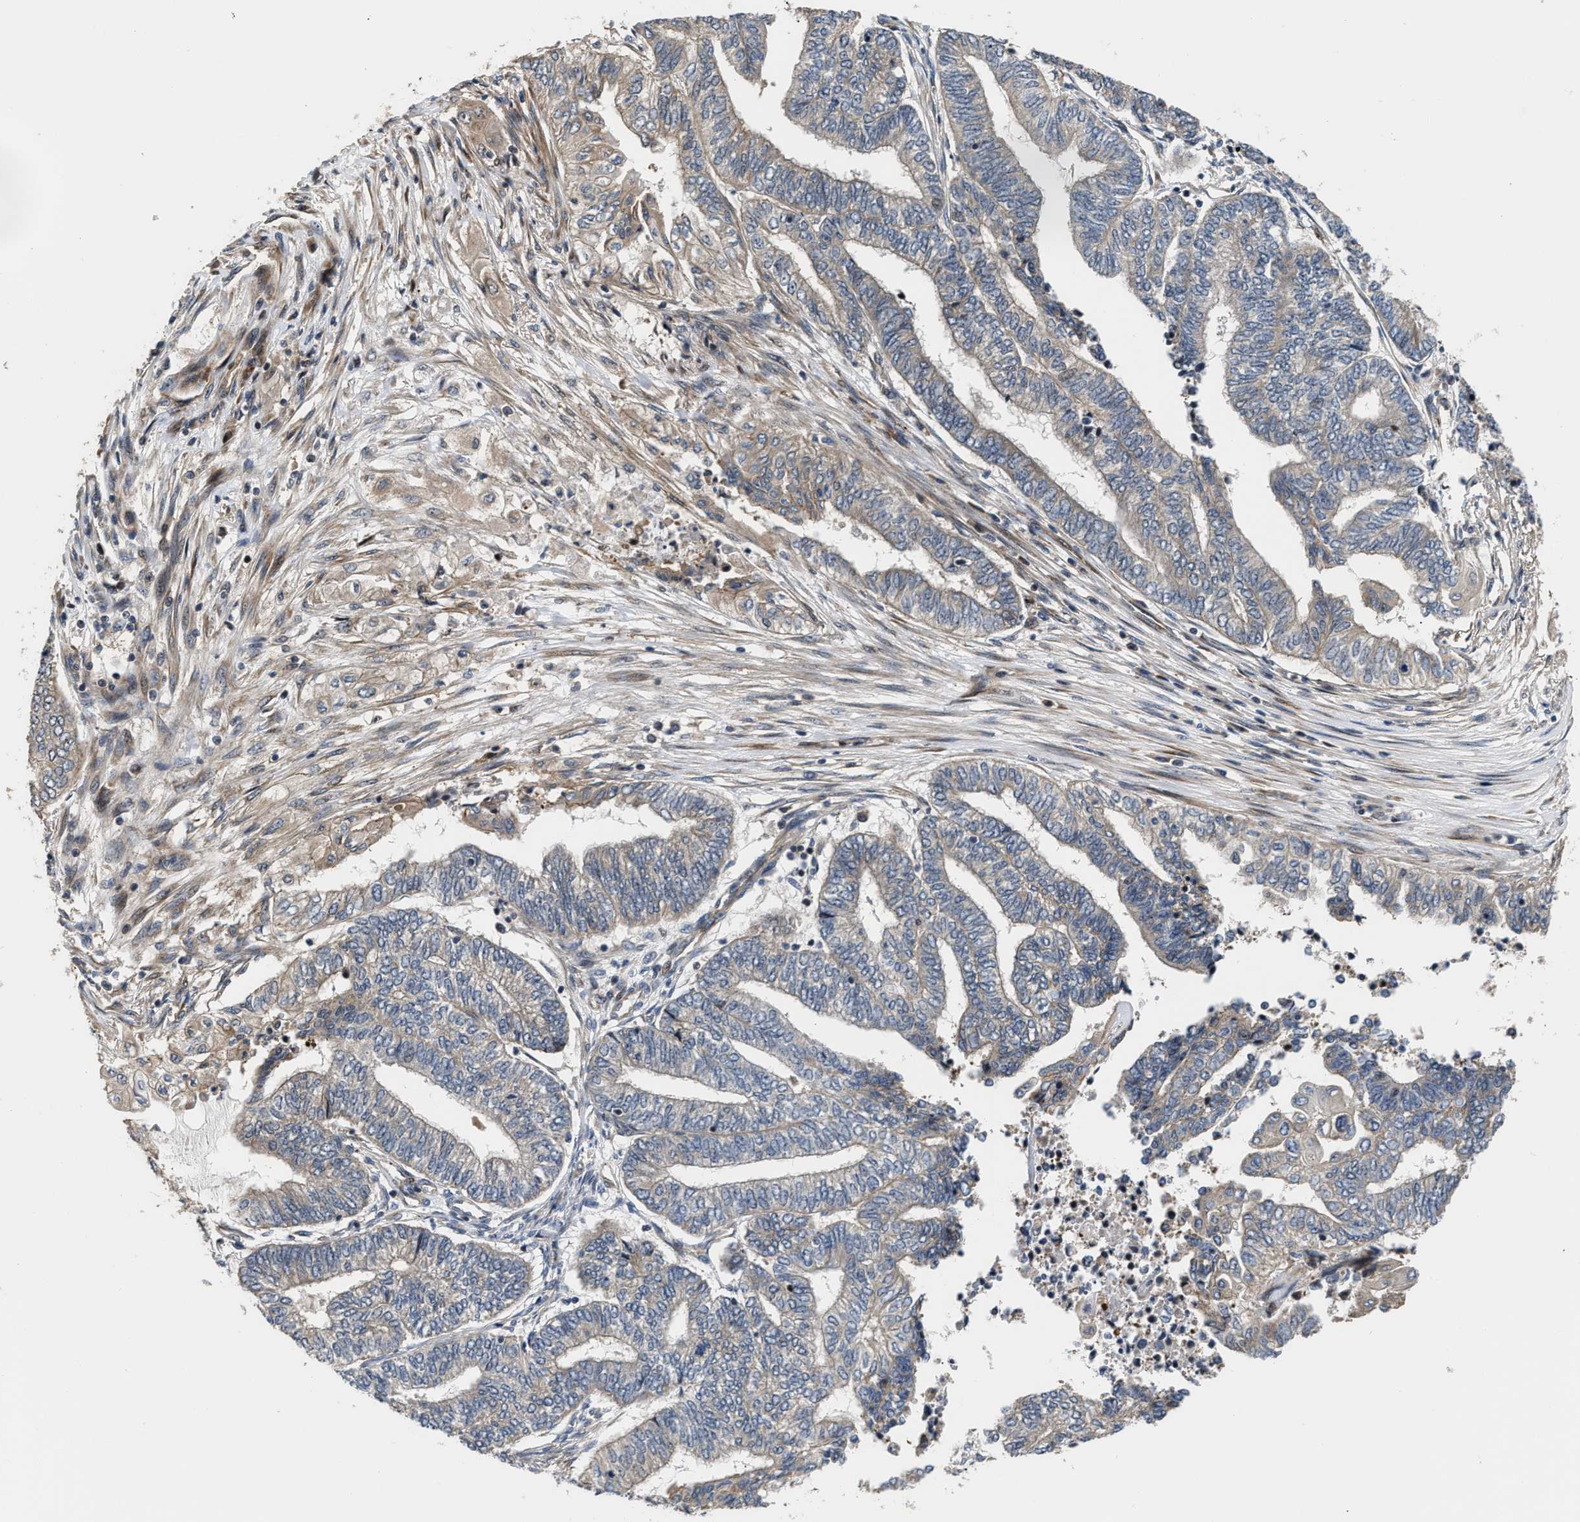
{"staining": {"intensity": "weak", "quantity": "<25%", "location": "cytoplasmic/membranous"}, "tissue": "endometrial cancer", "cell_type": "Tumor cells", "image_type": "cancer", "snomed": [{"axis": "morphology", "description": "Adenocarcinoma, NOS"}, {"axis": "topography", "description": "Uterus"}, {"axis": "topography", "description": "Endometrium"}], "caption": "Immunohistochemistry (IHC) image of human endometrial cancer (adenocarcinoma) stained for a protein (brown), which displays no expression in tumor cells.", "gene": "ALDH3A2", "patient": {"sex": "female", "age": 70}}